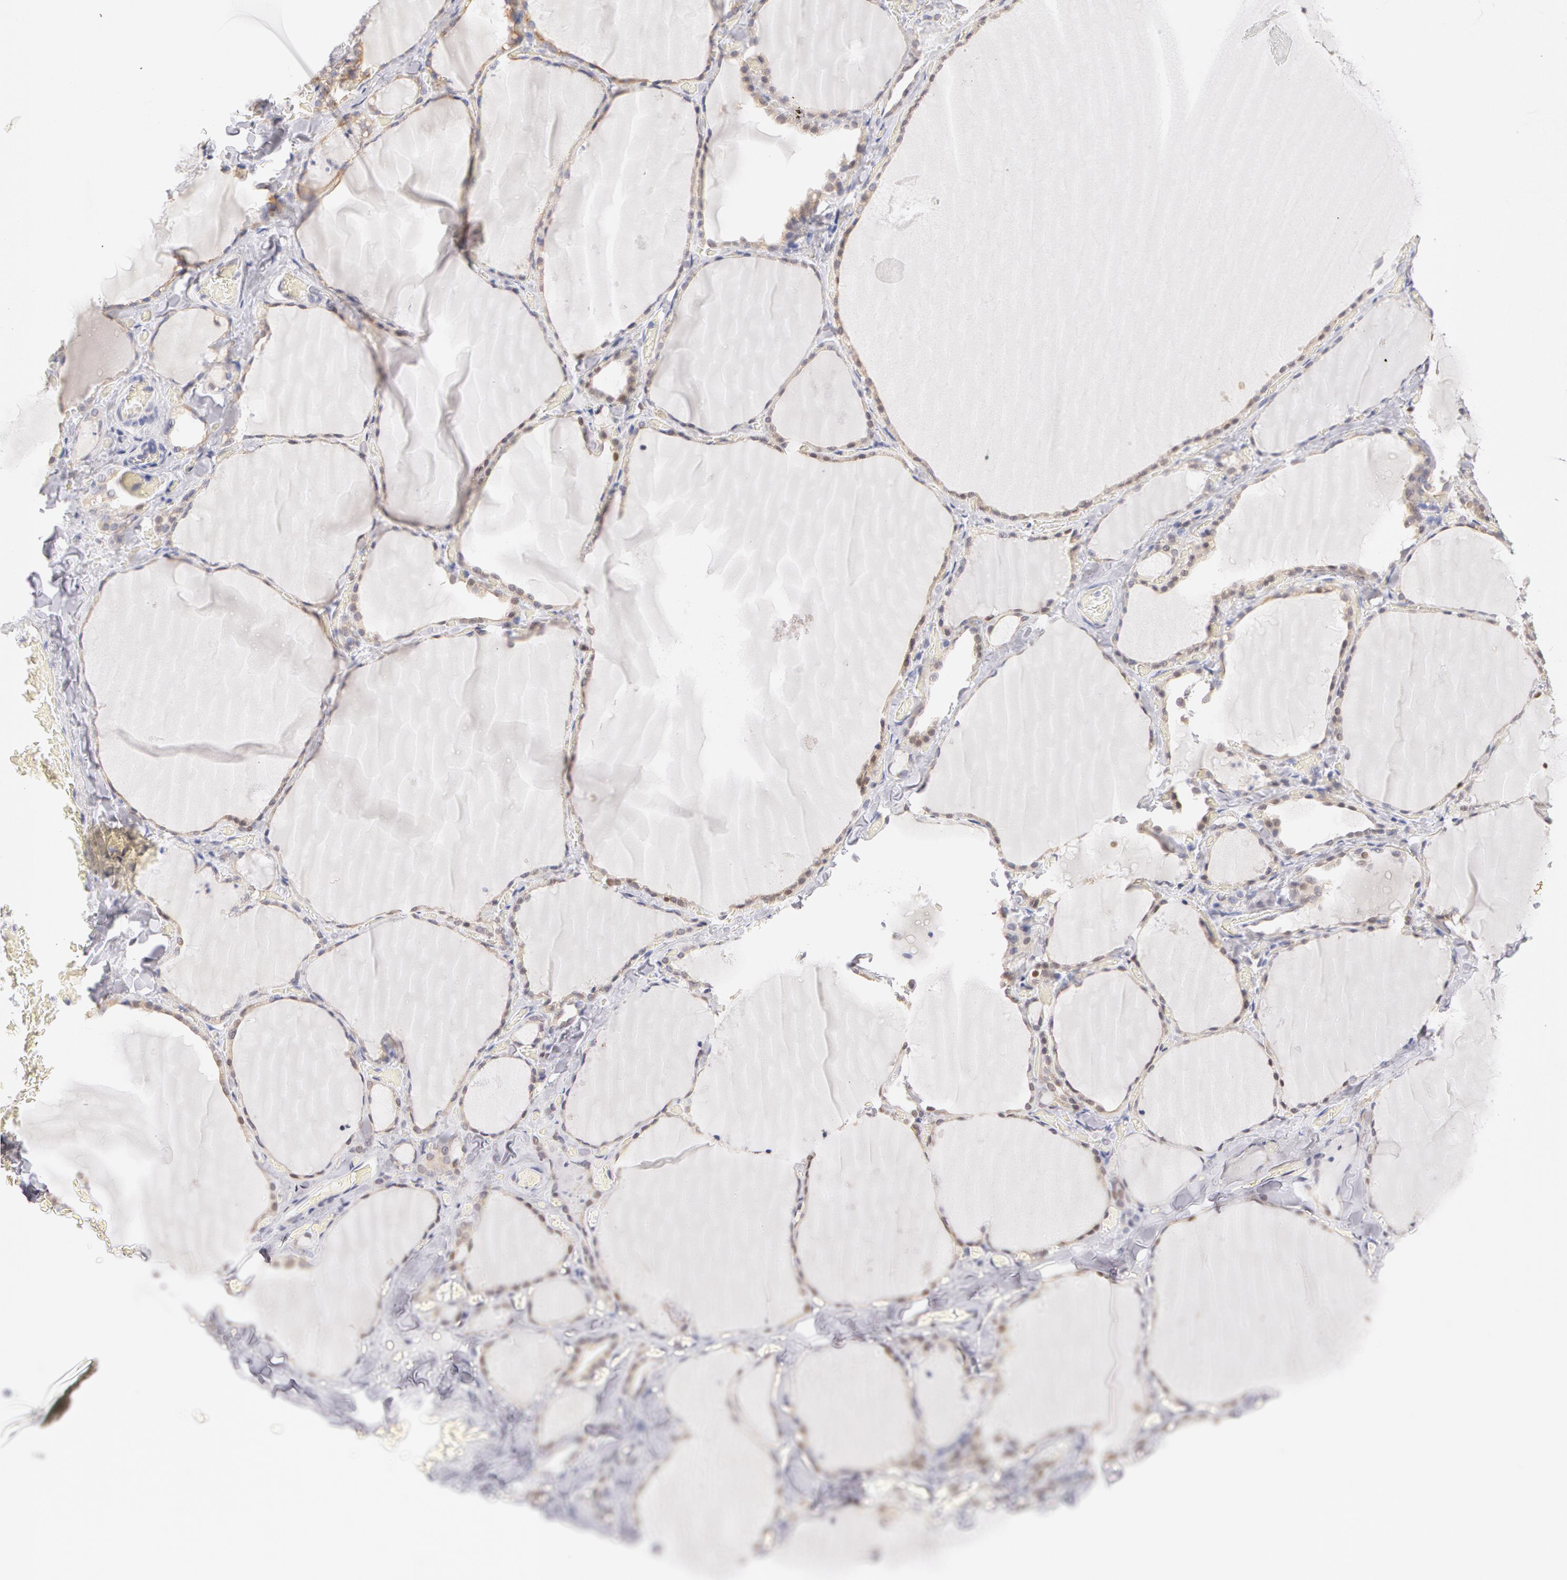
{"staining": {"intensity": "weak", "quantity": "<25%", "location": "cytoplasmic/membranous,nuclear"}, "tissue": "thyroid gland", "cell_type": "Glandular cells", "image_type": "normal", "snomed": [{"axis": "morphology", "description": "Normal tissue, NOS"}, {"axis": "topography", "description": "Thyroid gland"}], "caption": "This micrograph is of benign thyroid gland stained with IHC to label a protein in brown with the nuclei are counter-stained blue. There is no expression in glandular cells.", "gene": "DDX3X", "patient": {"sex": "male", "age": 34}}